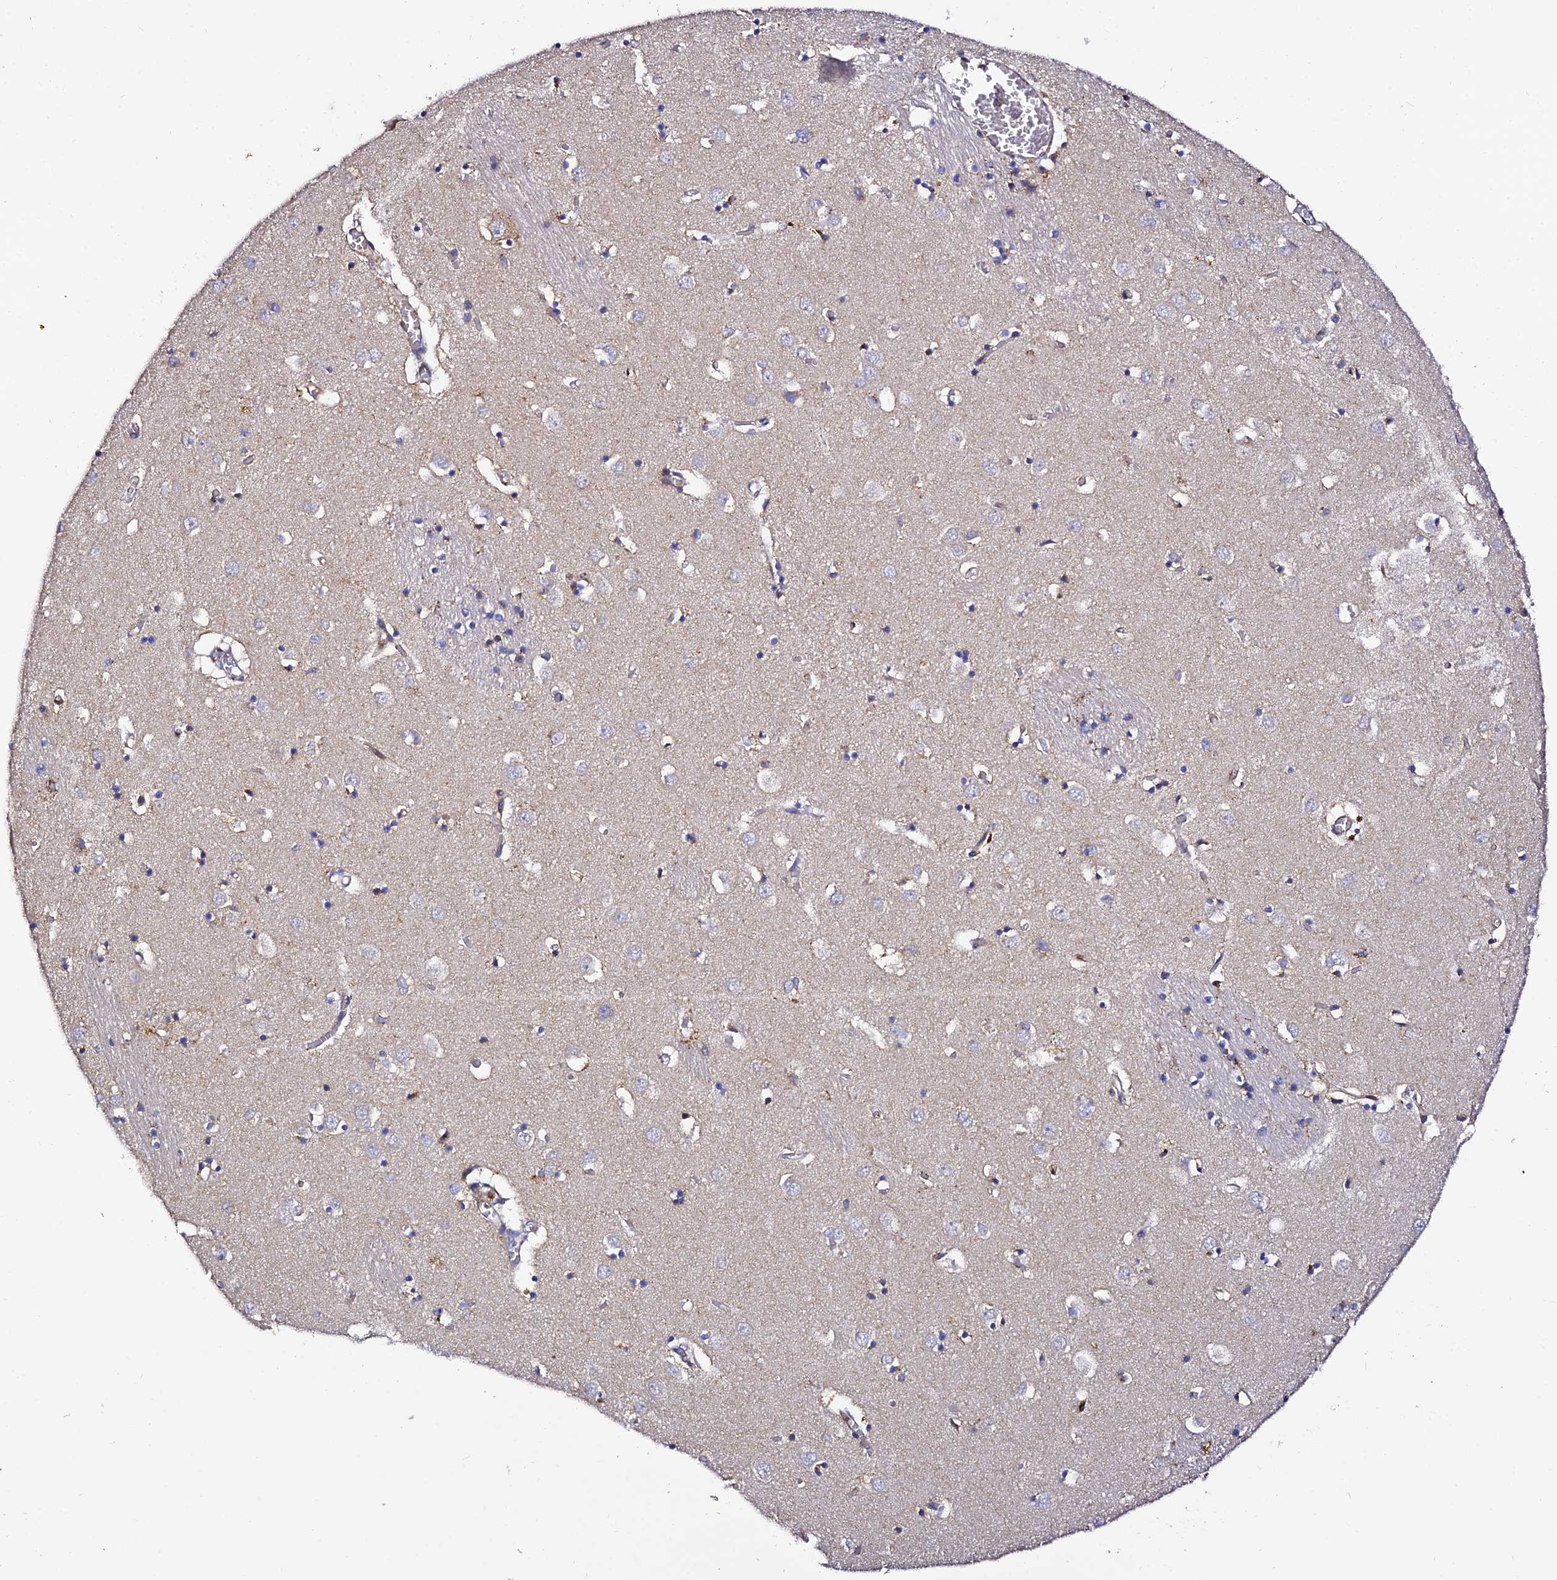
{"staining": {"intensity": "negative", "quantity": "none", "location": "none"}, "tissue": "caudate", "cell_type": "Glial cells", "image_type": "normal", "snomed": [{"axis": "morphology", "description": "Normal tissue, NOS"}, {"axis": "topography", "description": "Lateral ventricle wall"}], "caption": "Glial cells show no significant protein positivity in unremarkable caudate. (DAB immunohistochemistry (IHC), high magnification).", "gene": "TRPV2", "patient": {"sex": "male", "age": 70}}